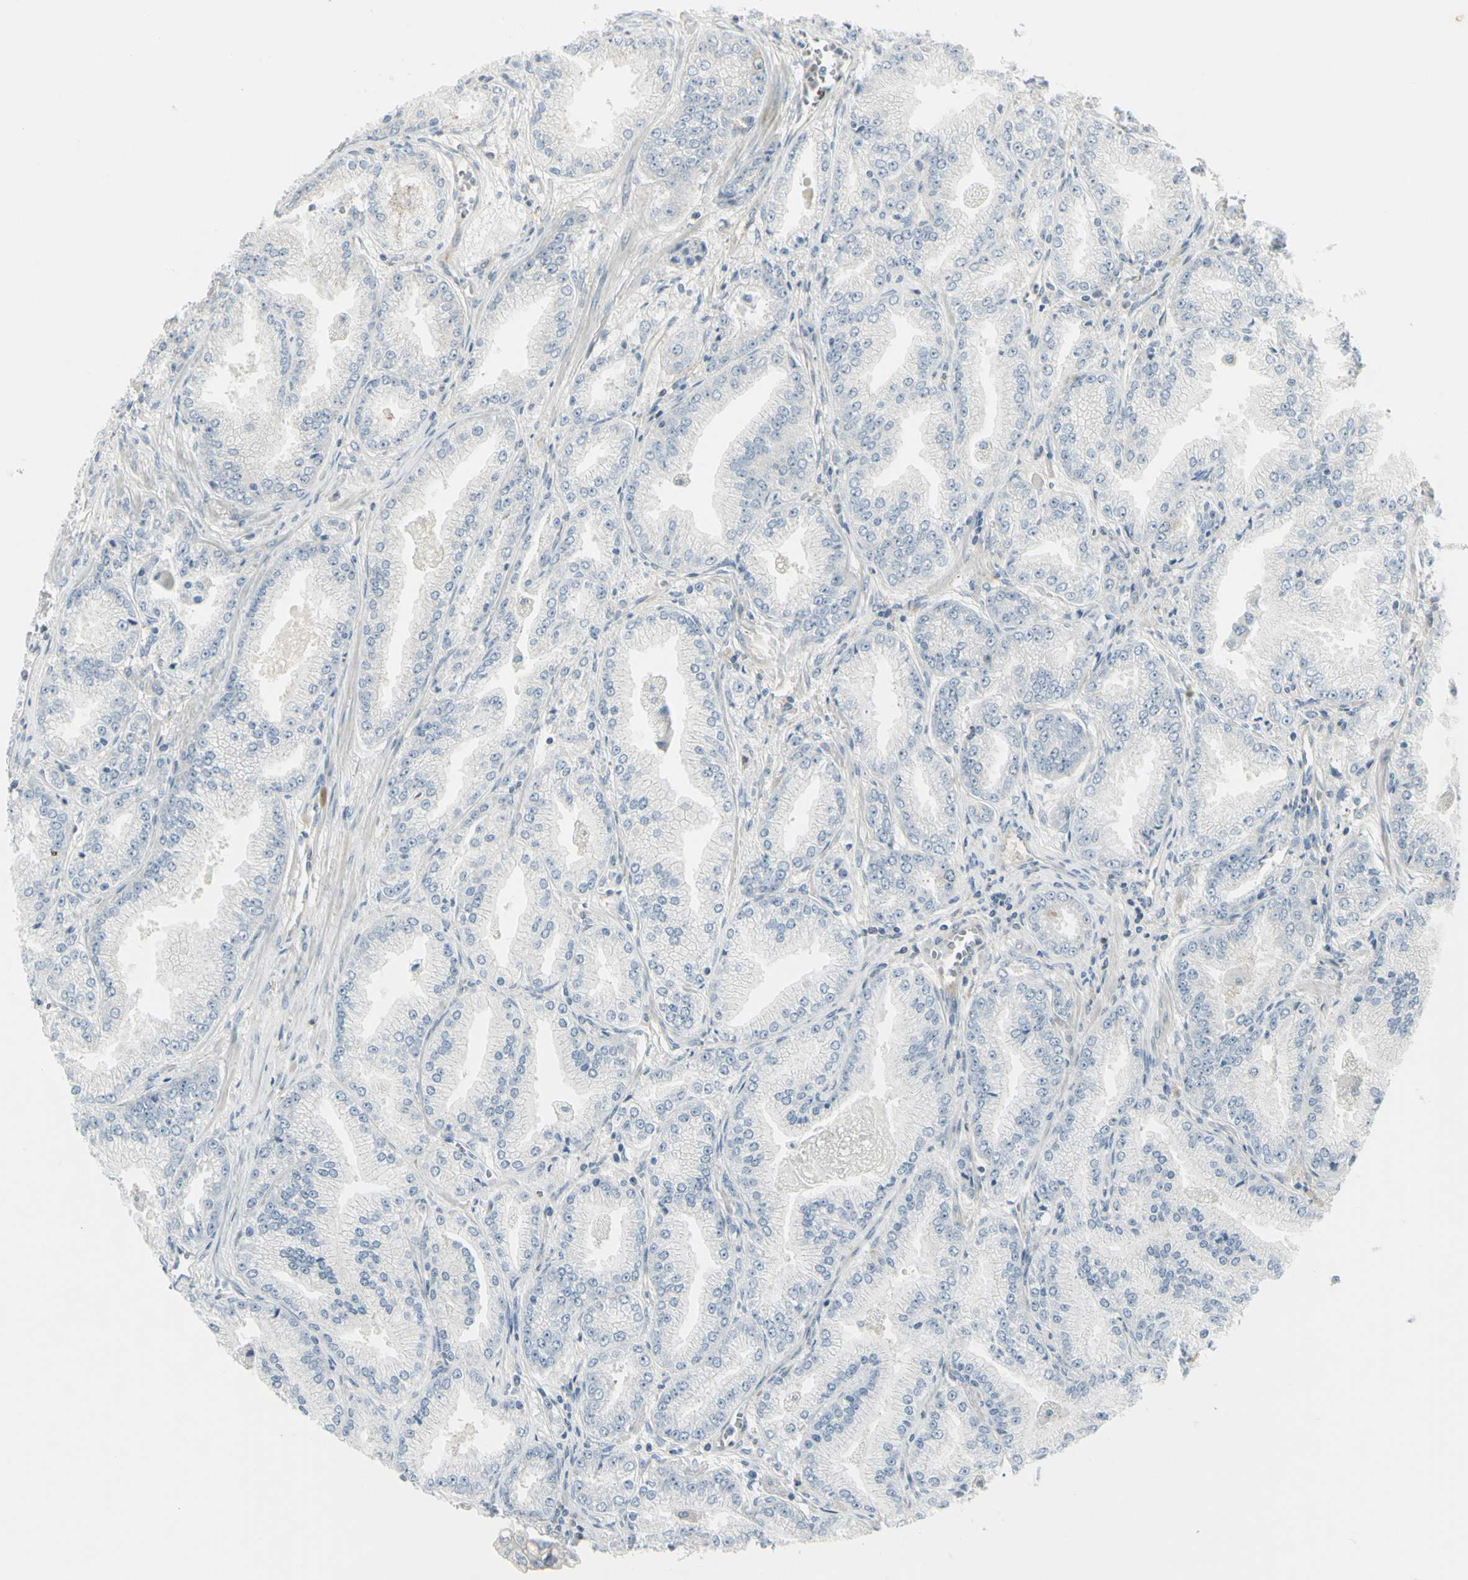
{"staining": {"intensity": "negative", "quantity": "none", "location": "none"}, "tissue": "prostate cancer", "cell_type": "Tumor cells", "image_type": "cancer", "snomed": [{"axis": "morphology", "description": "Adenocarcinoma, High grade"}, {"axis": "topography", "description": "Prostate"}], "caption": "Human prostate adenocarcinoma (high-grade) stained for a protein using IHC reveals no expression in tumor cells.", "gene": "CCNB2", "patient": {"sex": "male", "age": 61}}